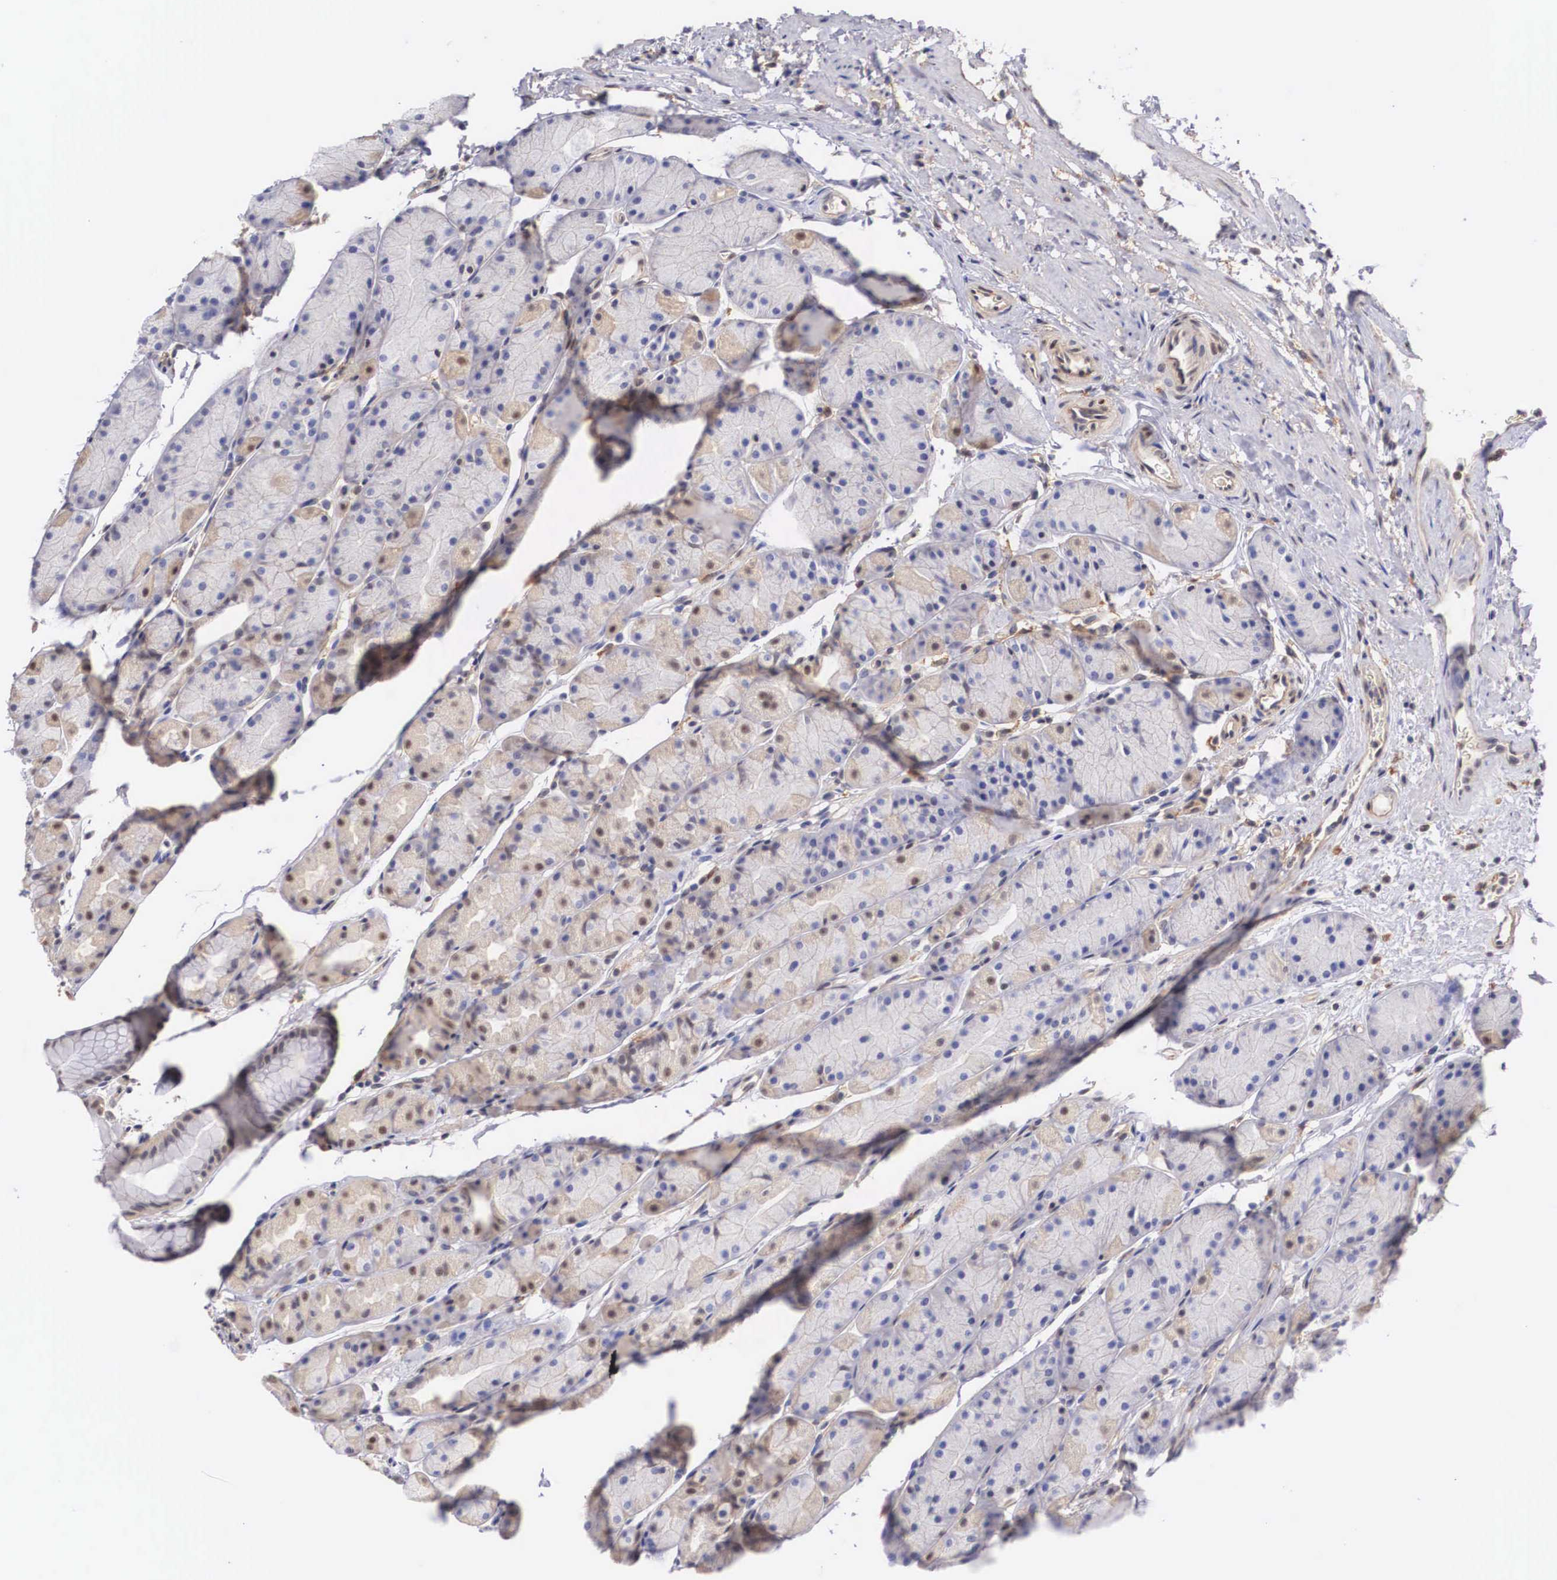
{"staining": {"intensity": "weak", "quantity": "<25%", "location": "nuclear"}, "tissue": "stomach", "cell_type": "Glandular cells", "image_type": "normal", "snomed": [{"axis": "morphology", "description": "Adenocarcinoma, NOS"}, {"axis": "topography", "description": "Stomach, upper"}], "caption": "A high-resolution photomicrograph shows IHC staining of normal stomach, which demonstrates no significant positivity in glandular cells.", "gene": "NR4A2", "patient": {"sex": "male", "age": 47}}